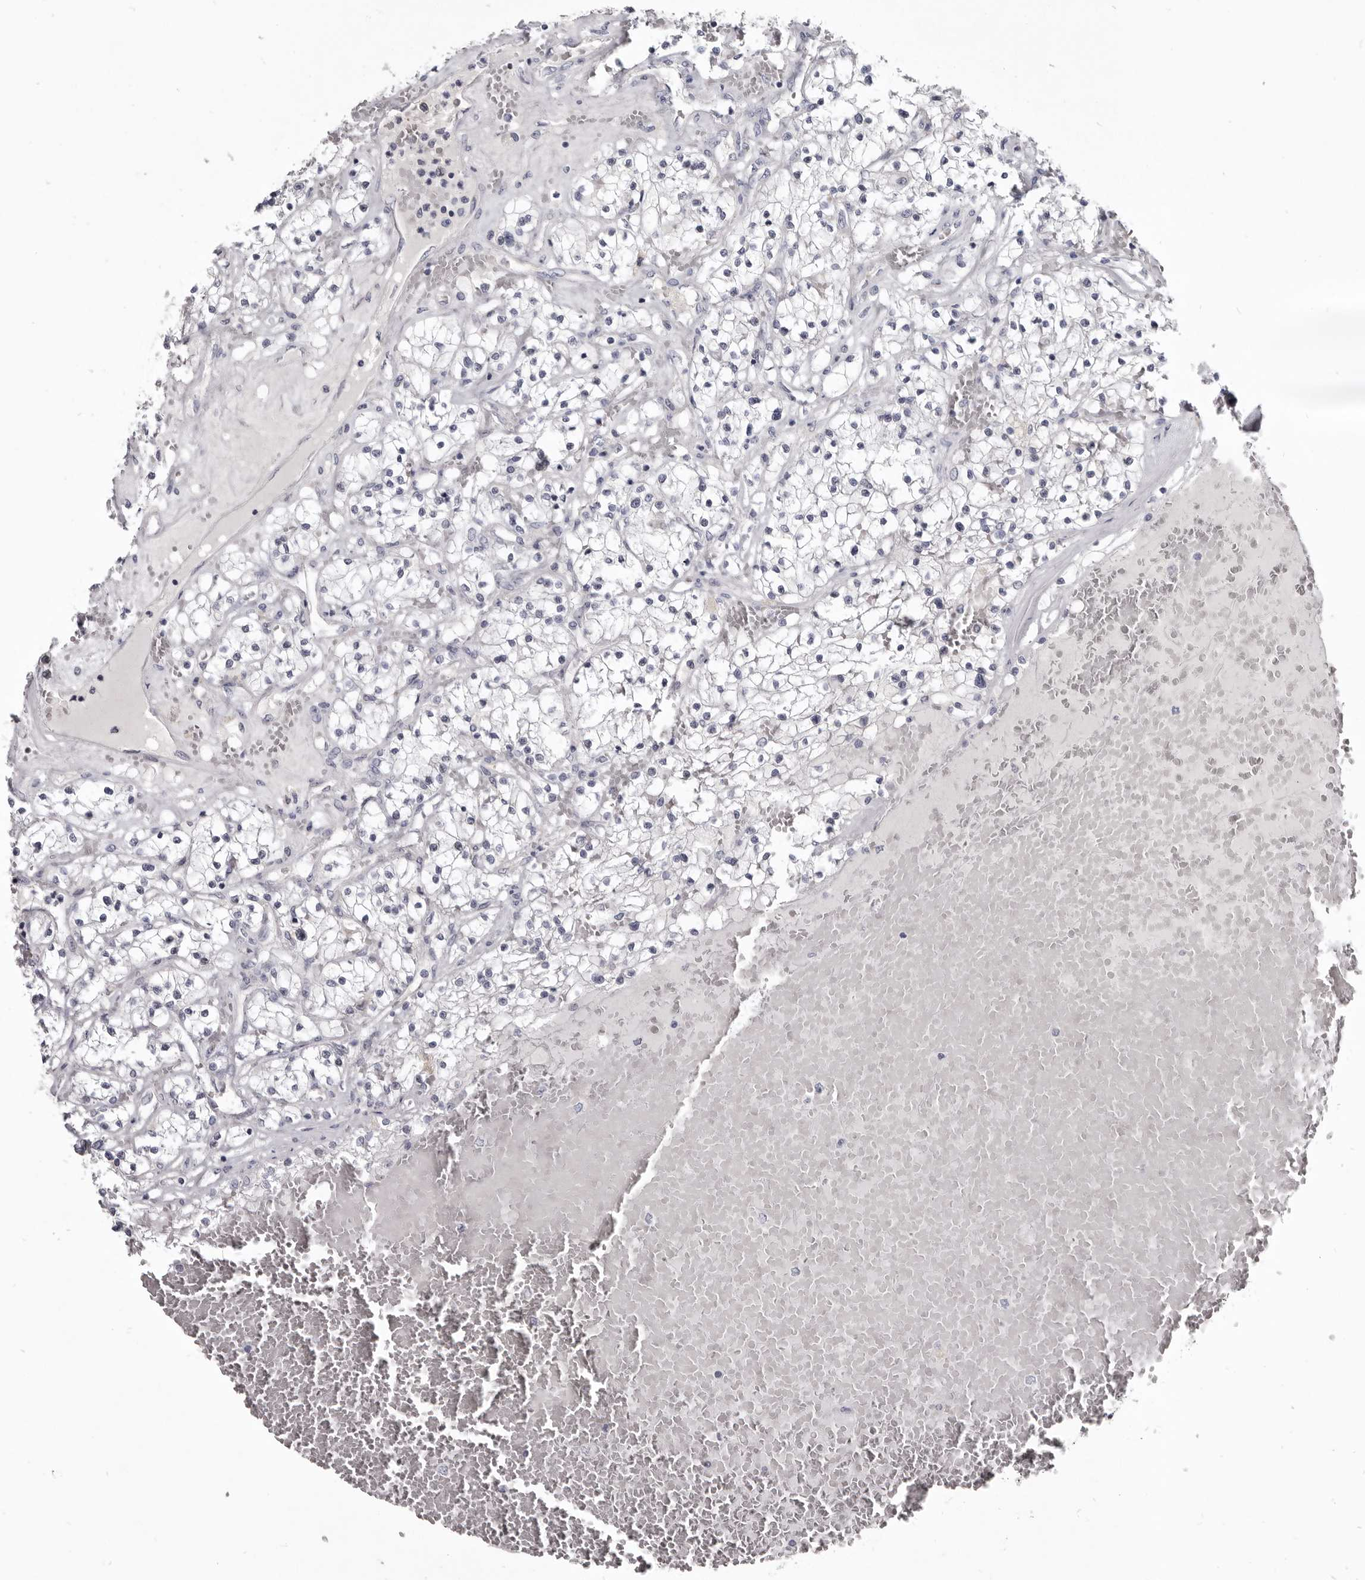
{"staining": {"intensity": "negative", "quantity": "none", "location": "none"}, "tissue": "renal cancer", "cell_type": "Tumor cells", "image_type": "cancer", "snomed": [{"axis": "morphology", "description": "Normal tissue, NOS"}, {"axis": "morphology", "description": "Adenocarcinoma, NOS"}, {"axis": "topography", "description": "Kidney"}], "caption": "There is no significant expression in tumor cells of renal adenocarcinoma.", "gene": "CGN", "patient": {"sex": "male", "age": 68}}